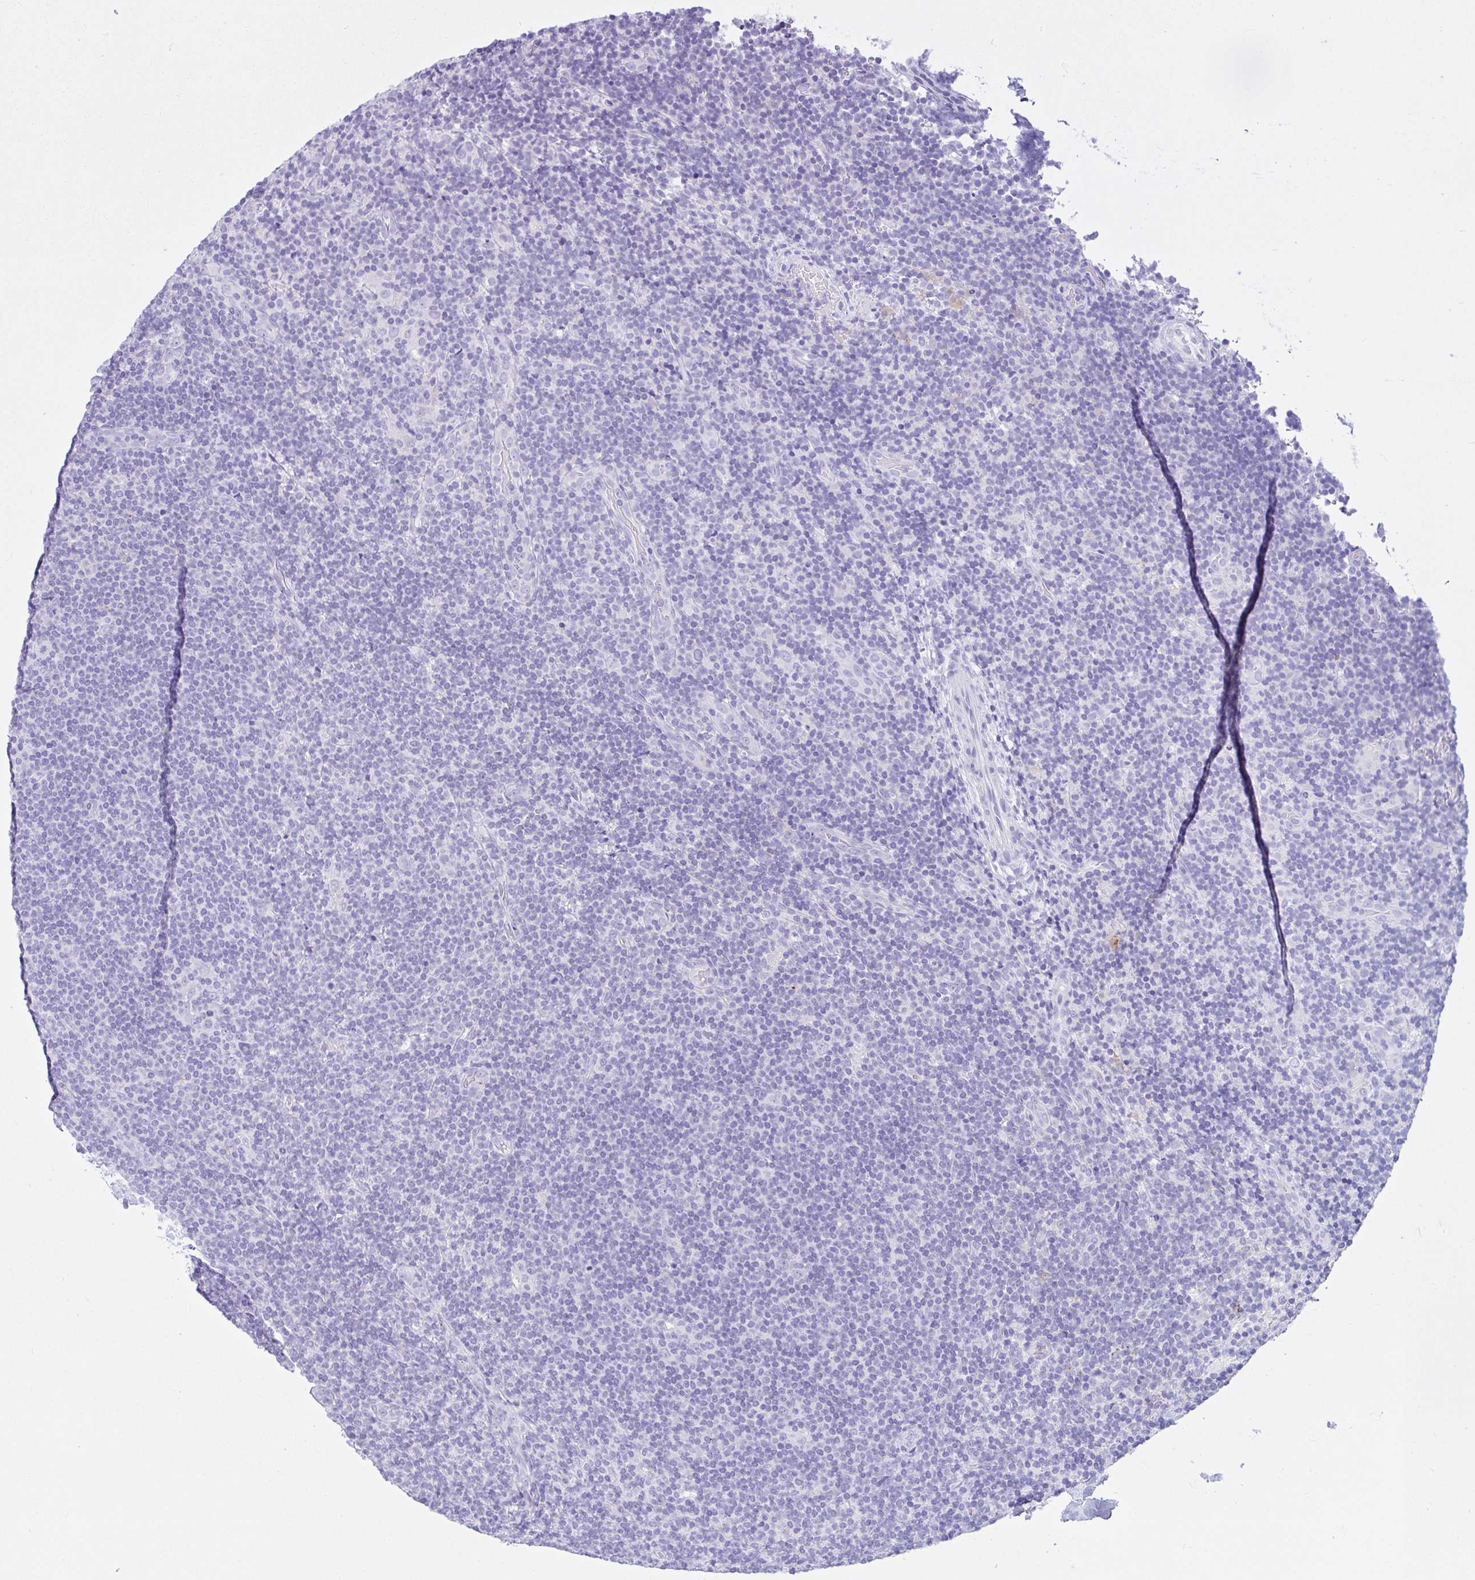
{"staining": {"intensity": "negative", "quantity": "none", "location": "none"}, "tissue": "lymphoma", "cell_type": "Tumor cells", "image_type": "cancer", "snomed": [{"axis": "morphology", "description": "Hodgkin's disease, NOS"}, {"axis": "topography", "description": "Lymph node"}], "caption": "A photomicrograph of human Hodgkin's disease is negative for staining in tumor cells.", "gene": "CYP19A1", "patient": {"sex": "female", "age": 57}}